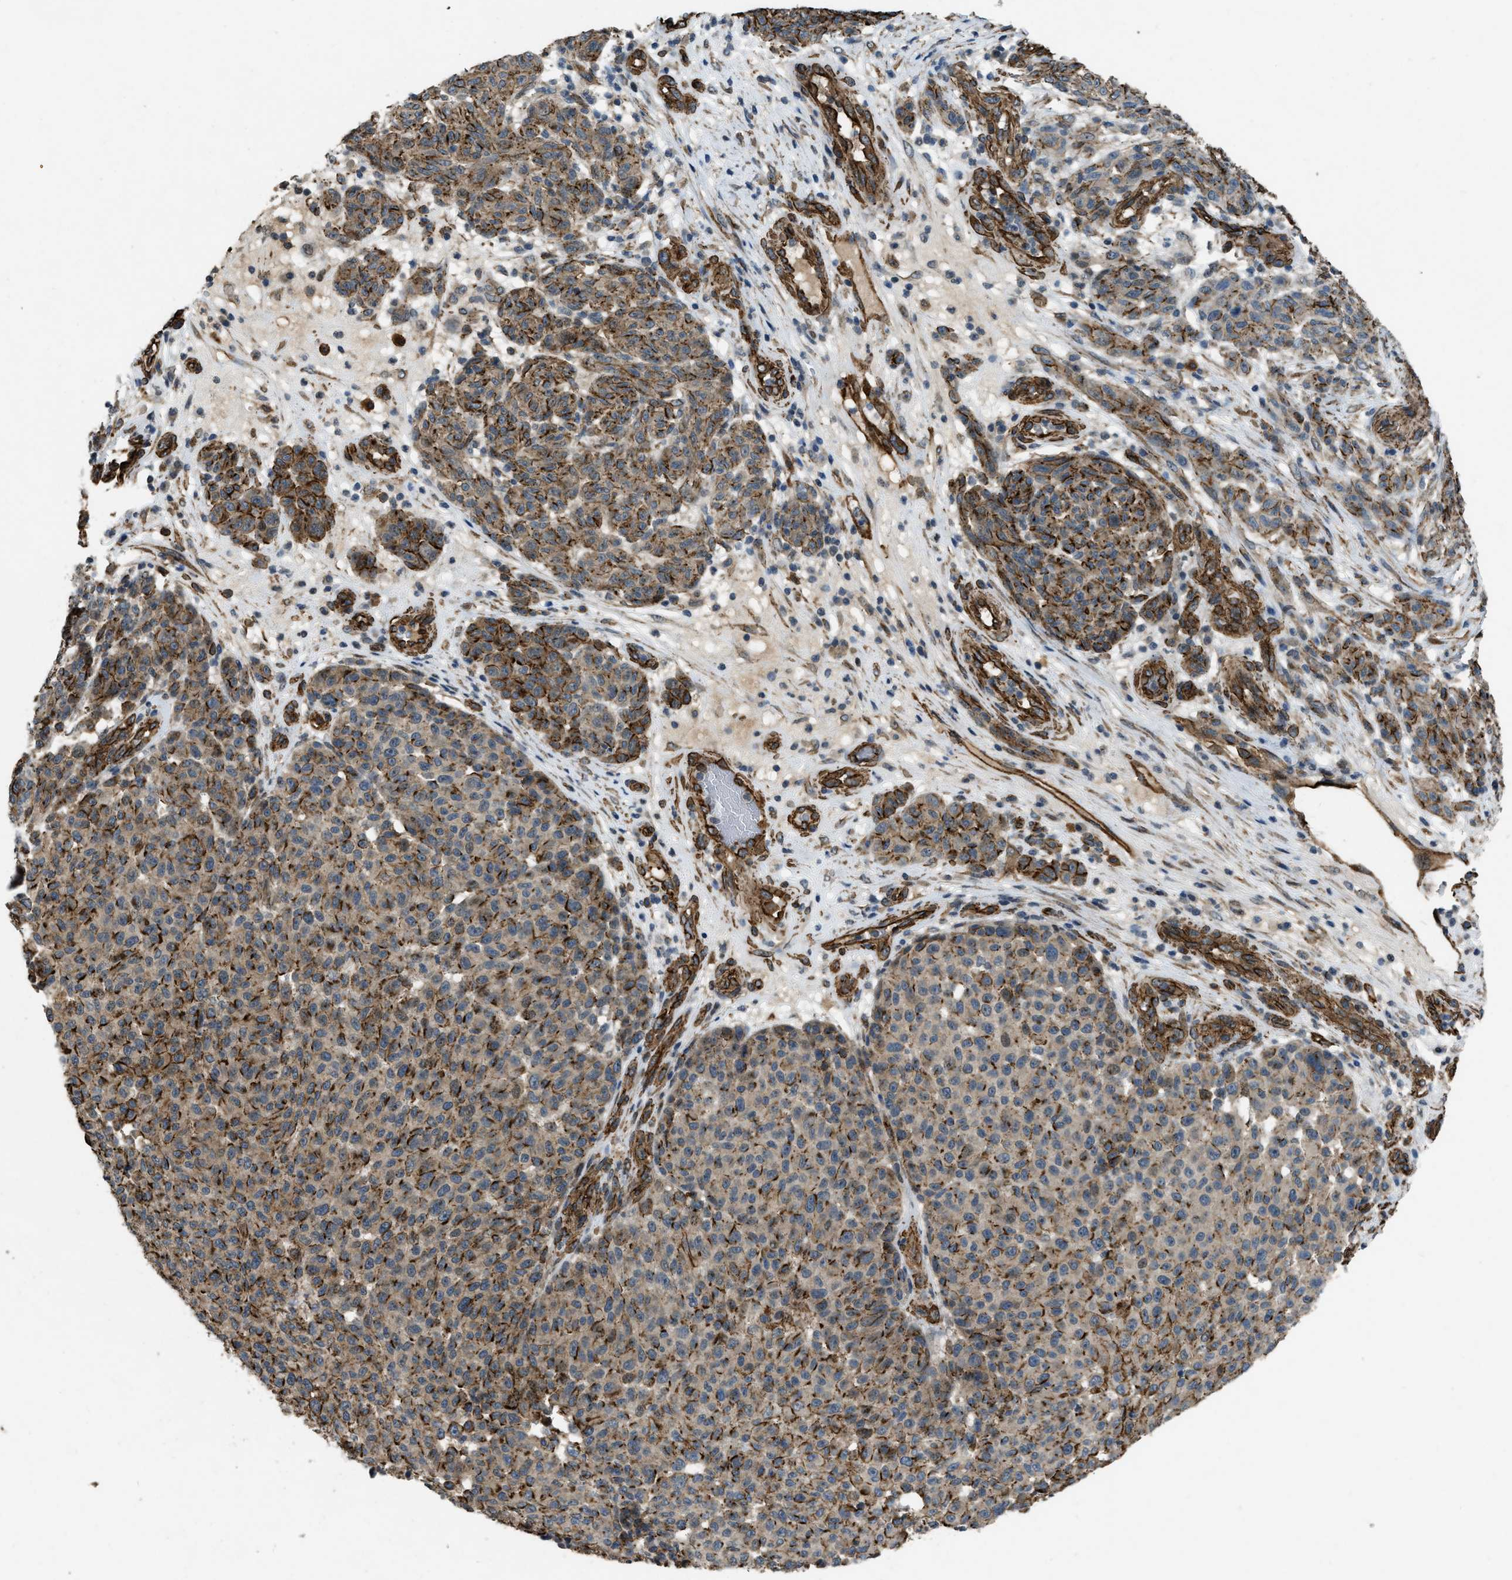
{"staining": {"intensity": "moderate", "quantity": ">75%", "location": "cytoplasmic/membranous"}, "tissue": "melanoma", "cell_type": "Tumor cells", "image_type": "cancer", "snomed": [{"axis": "morphology", "description": "Malignant melanoma, NOS"}, {"axis": "topography", "description": "Skin"}], "caption": "Malignant melanoma stained with immunohistochemistry (IHC) shows moderate cytoplasmic/membranous positivity in about >75% of tumor cells. The staining is performed using DAB brown chromogen to label protein expression. The nuclei are counter-stained blue using hematoxylin.", "gene": "NMB", "patient": {"sex": "male", "age": 59}}